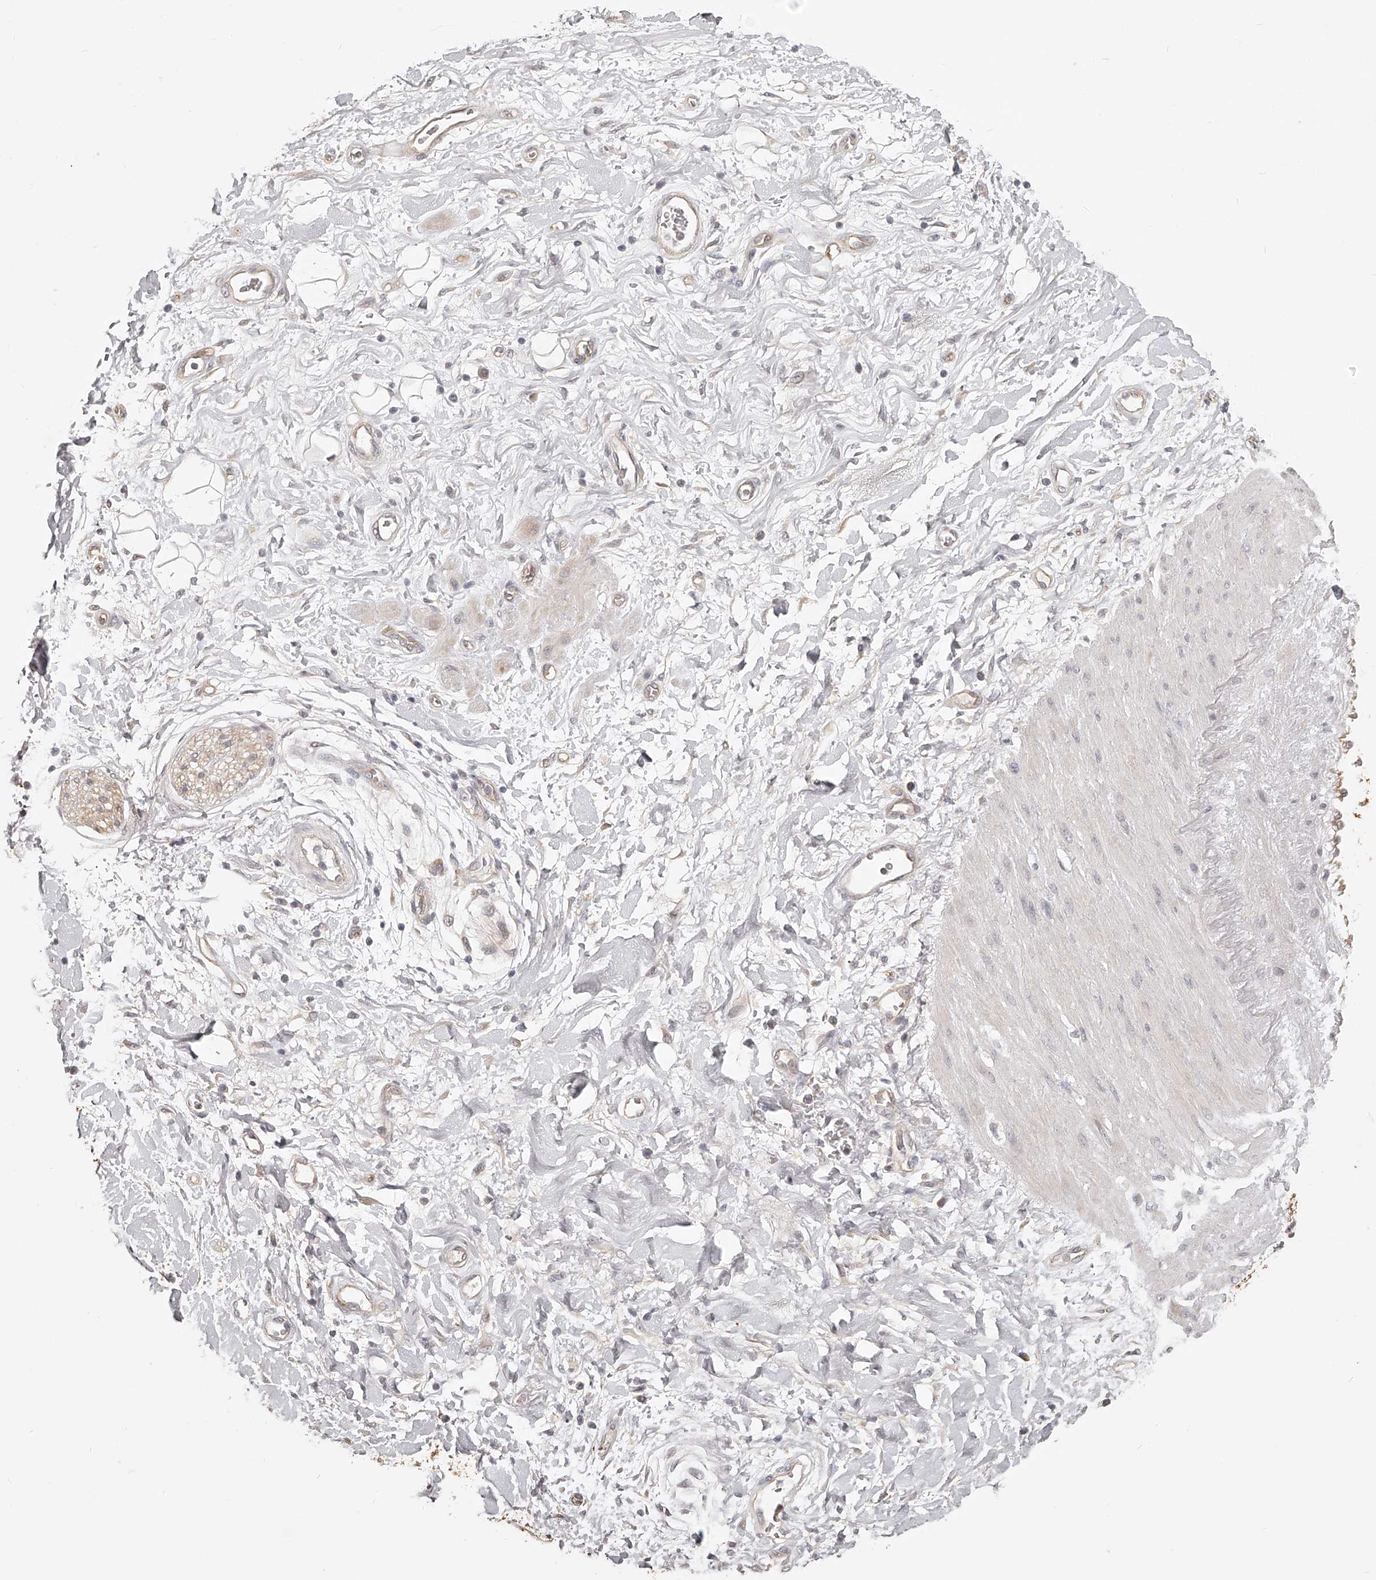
{"staining": {"intensity": "weak", "quantity": "25%-75%", "location": "cytoplasmic/membranous"}, "tissue": "adipose tissue", "cell_type": "Adipocytes", "image_type": "normal", "snomed": [{"axis": "morphology", "description": "Normal tissue, NOS"}, {"axis": "morphology", "description": "Adenocarcinoma, NOS"}, {"axis": "topography", "description": "Pancreas"}, {"axis": "topography", "description": "Peripheral nerve tissue"}], "caption": "High-power microscopy captured an immunohistochemistry (IHC) micrograph of unremarkable adipose tissue, revealing weak cytoplasmic/membranous positivity in about 25%-75% of adipocytes.", "gene": "ZNF582", "patient": {"sex": "male", "age": 59}}